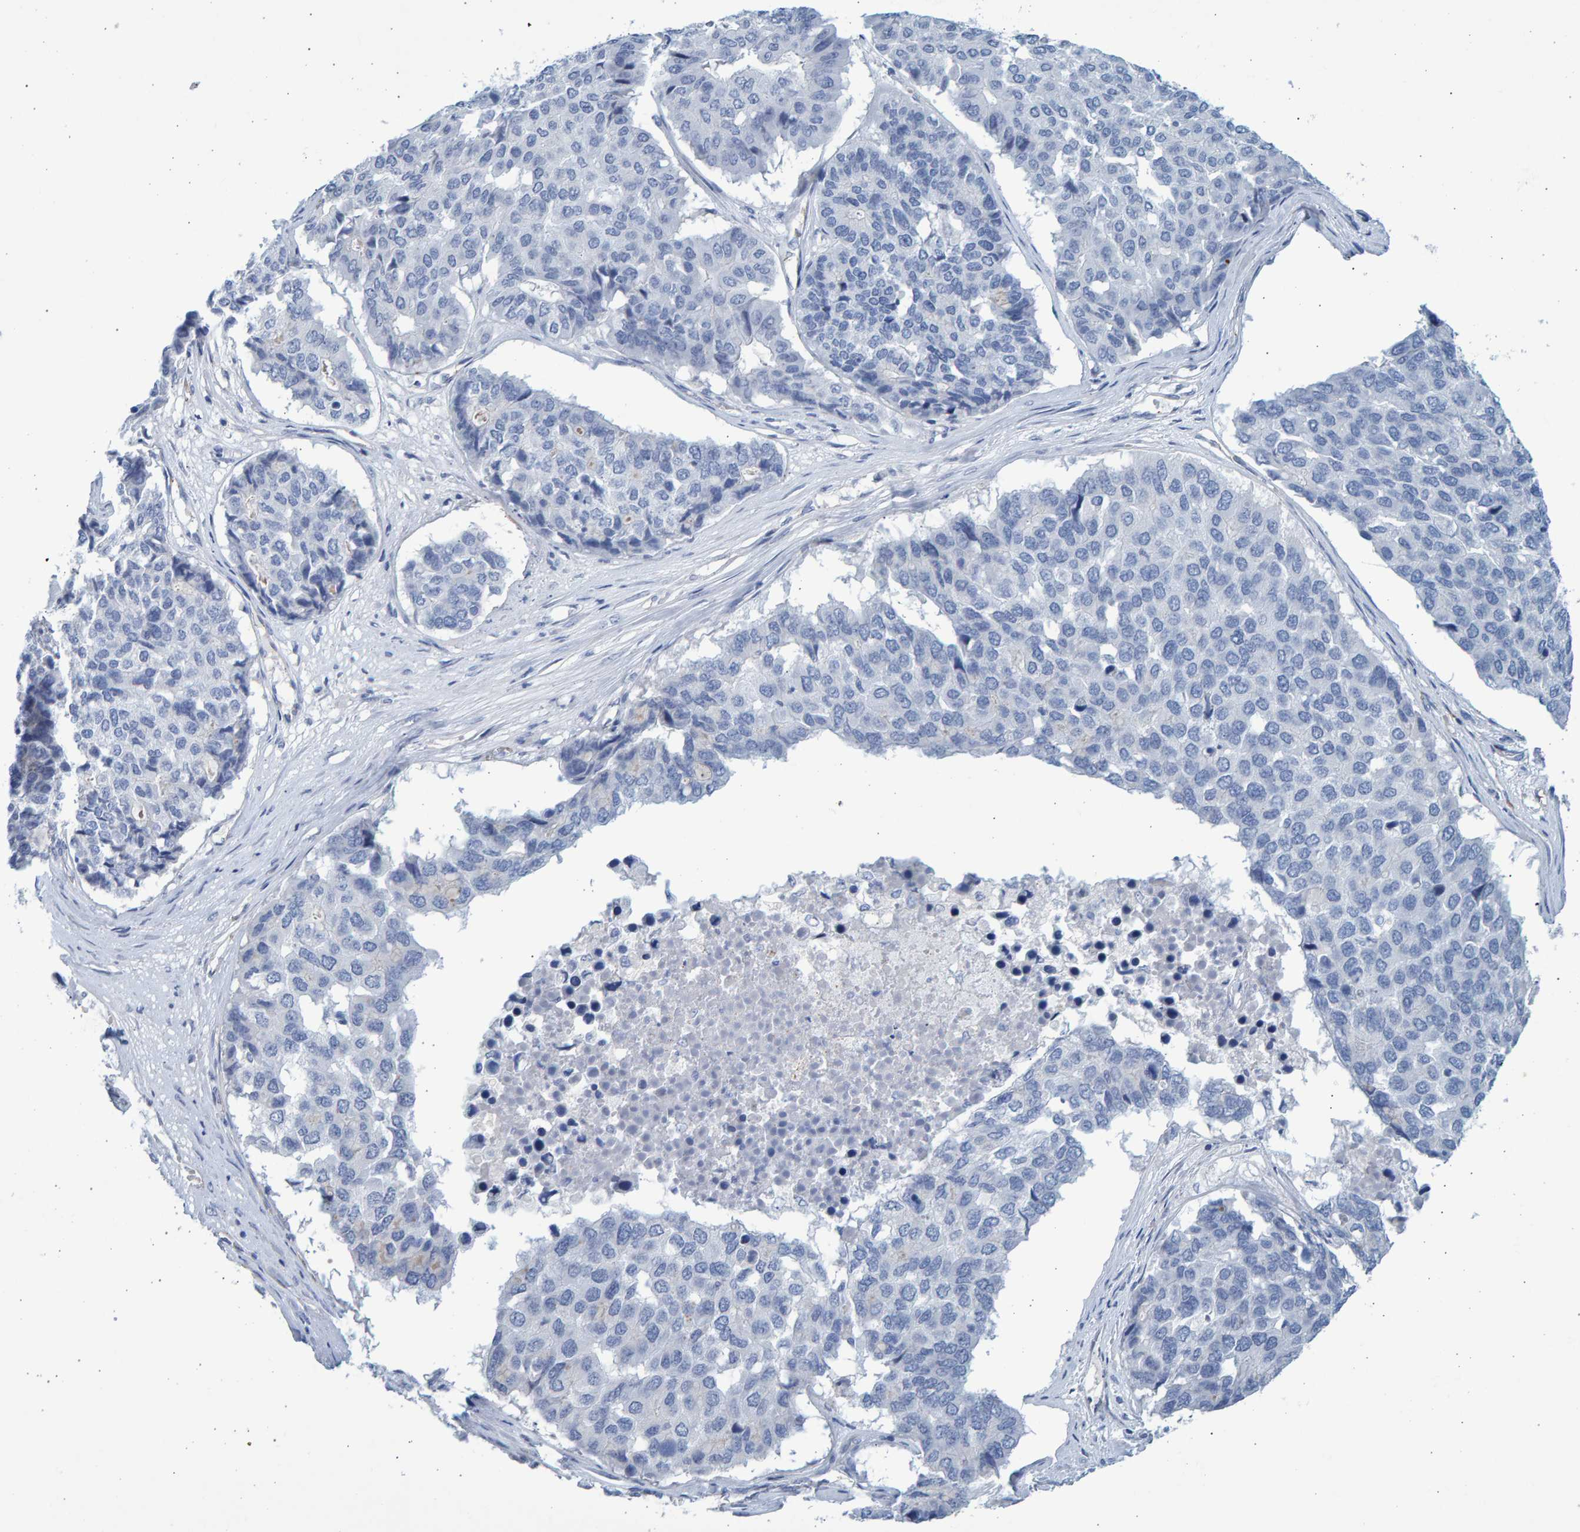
{"staining": {"intensity": "negative", "quantity": "none", "location": "none"}, "tissue": "pancreatic cancer", "cell_type": "Tumor cells", "image_type": "cancer", "snomed": [{"axis": "morphology", "description": "Adenocarcinoma, NOS"}, {"axis": "topography", "description": "Pancreas"}], "caption": "The immunohistochemistry image has no significant positivity in tumor cells of pancreatic adenocarcinoma tissue. (Brightfield microscopy of DAB IHC at high magnification).", "gene": "SLC34A3", "patient": {"sex": "male", "age": 50}}